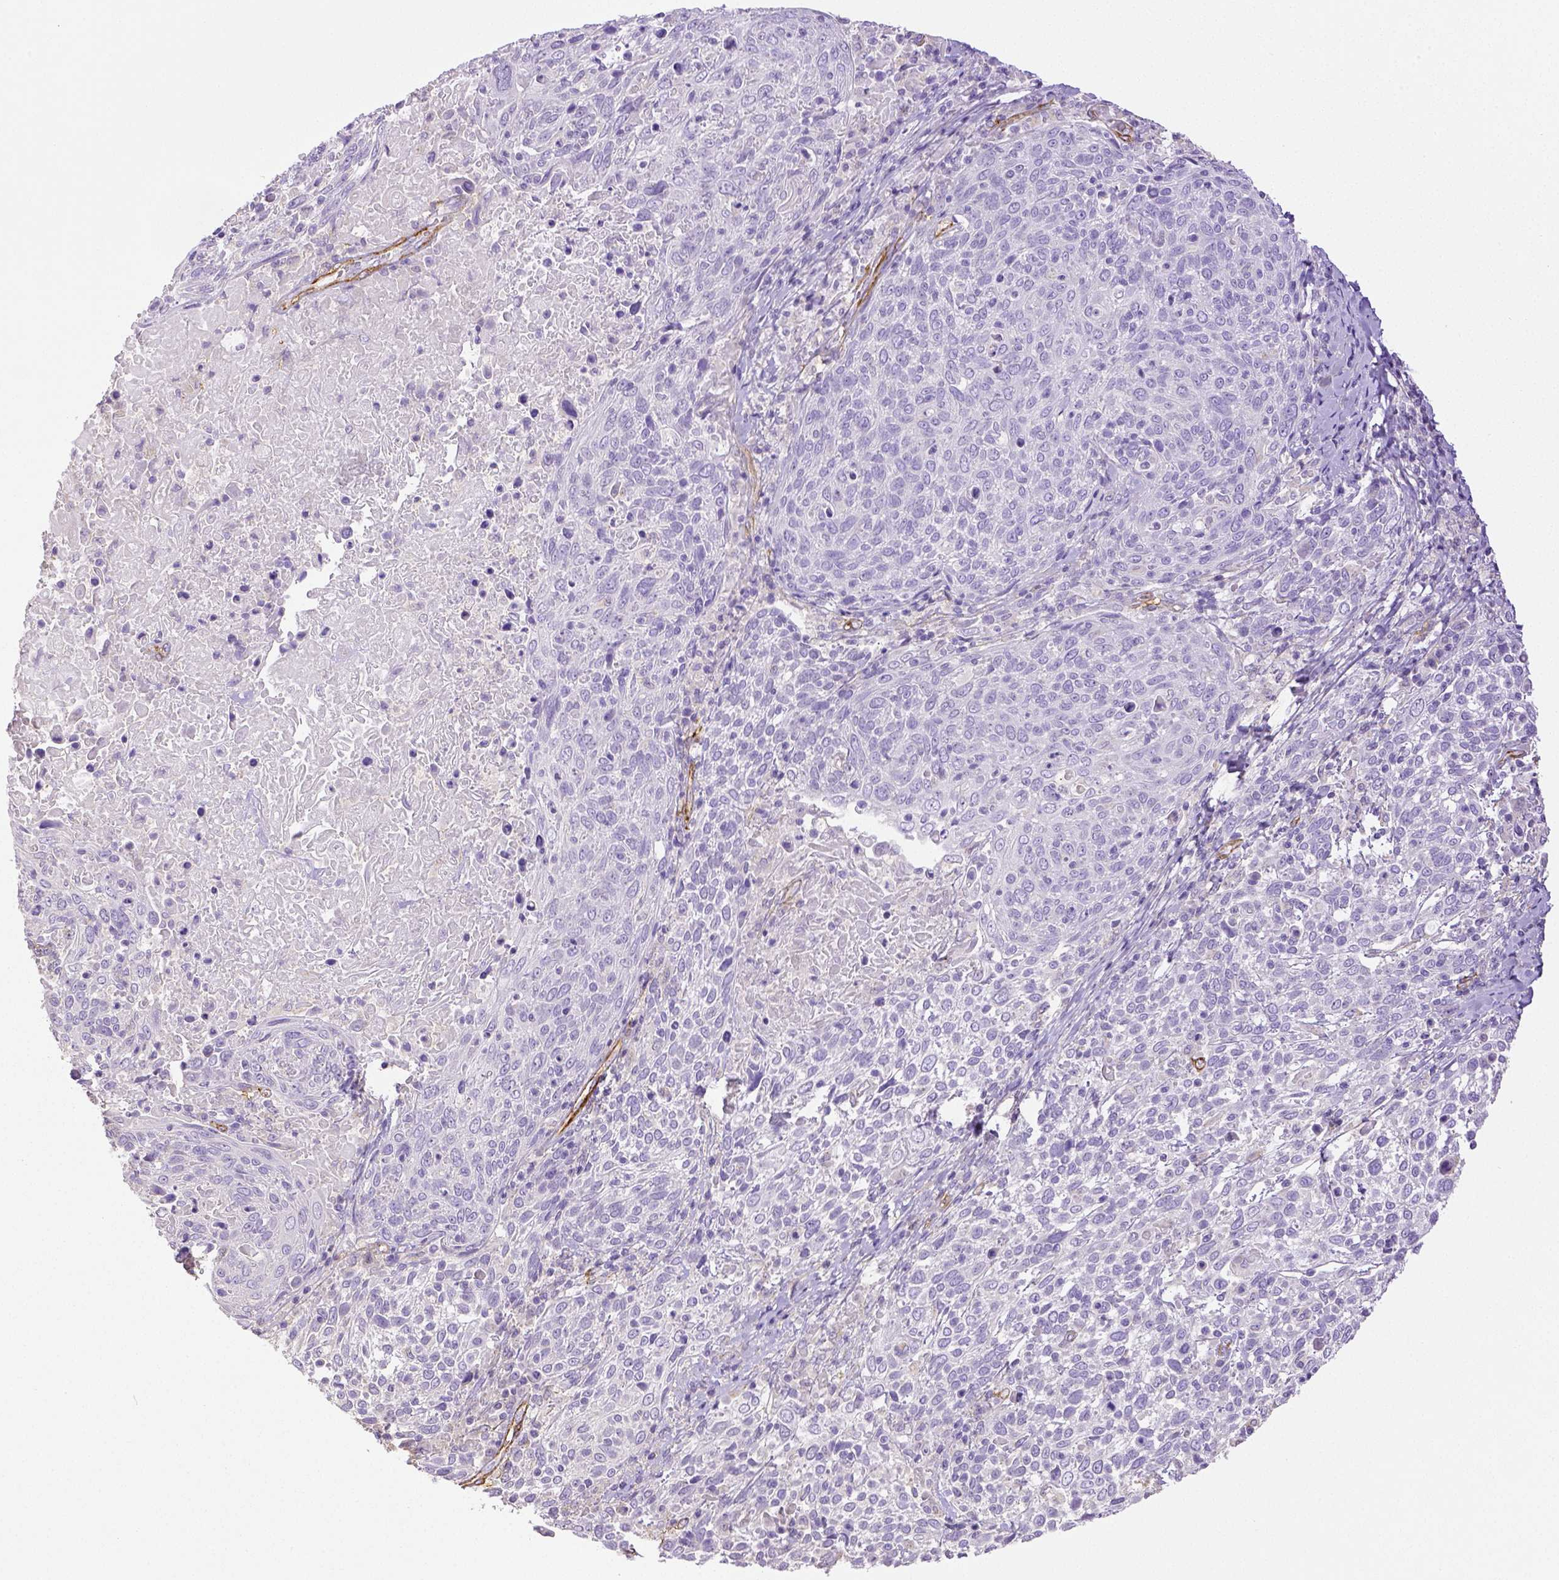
{"staining": {"intensity": "negative", "quantity": "none", "location": "none"}, "tissue": "cervical cancer", "cell_type": "Tumor cells", "image_type": "cancer", "snomed": [{"axis": "morphology", "description": "Squamous cell carcinoma, NOS"}, {"axis": "topography", "description": "Cervix"}], "caption": "Tumor cells show no significant protein staining in squamous cell carcinoma (cervical). (DAB (3,3'-diaminobenzidine) immunohistochemistry (IHC) visualized using brightfield microscopy, high magnification).", "gene": "THY1", "patient": {"sex": "female", "age": 61}}